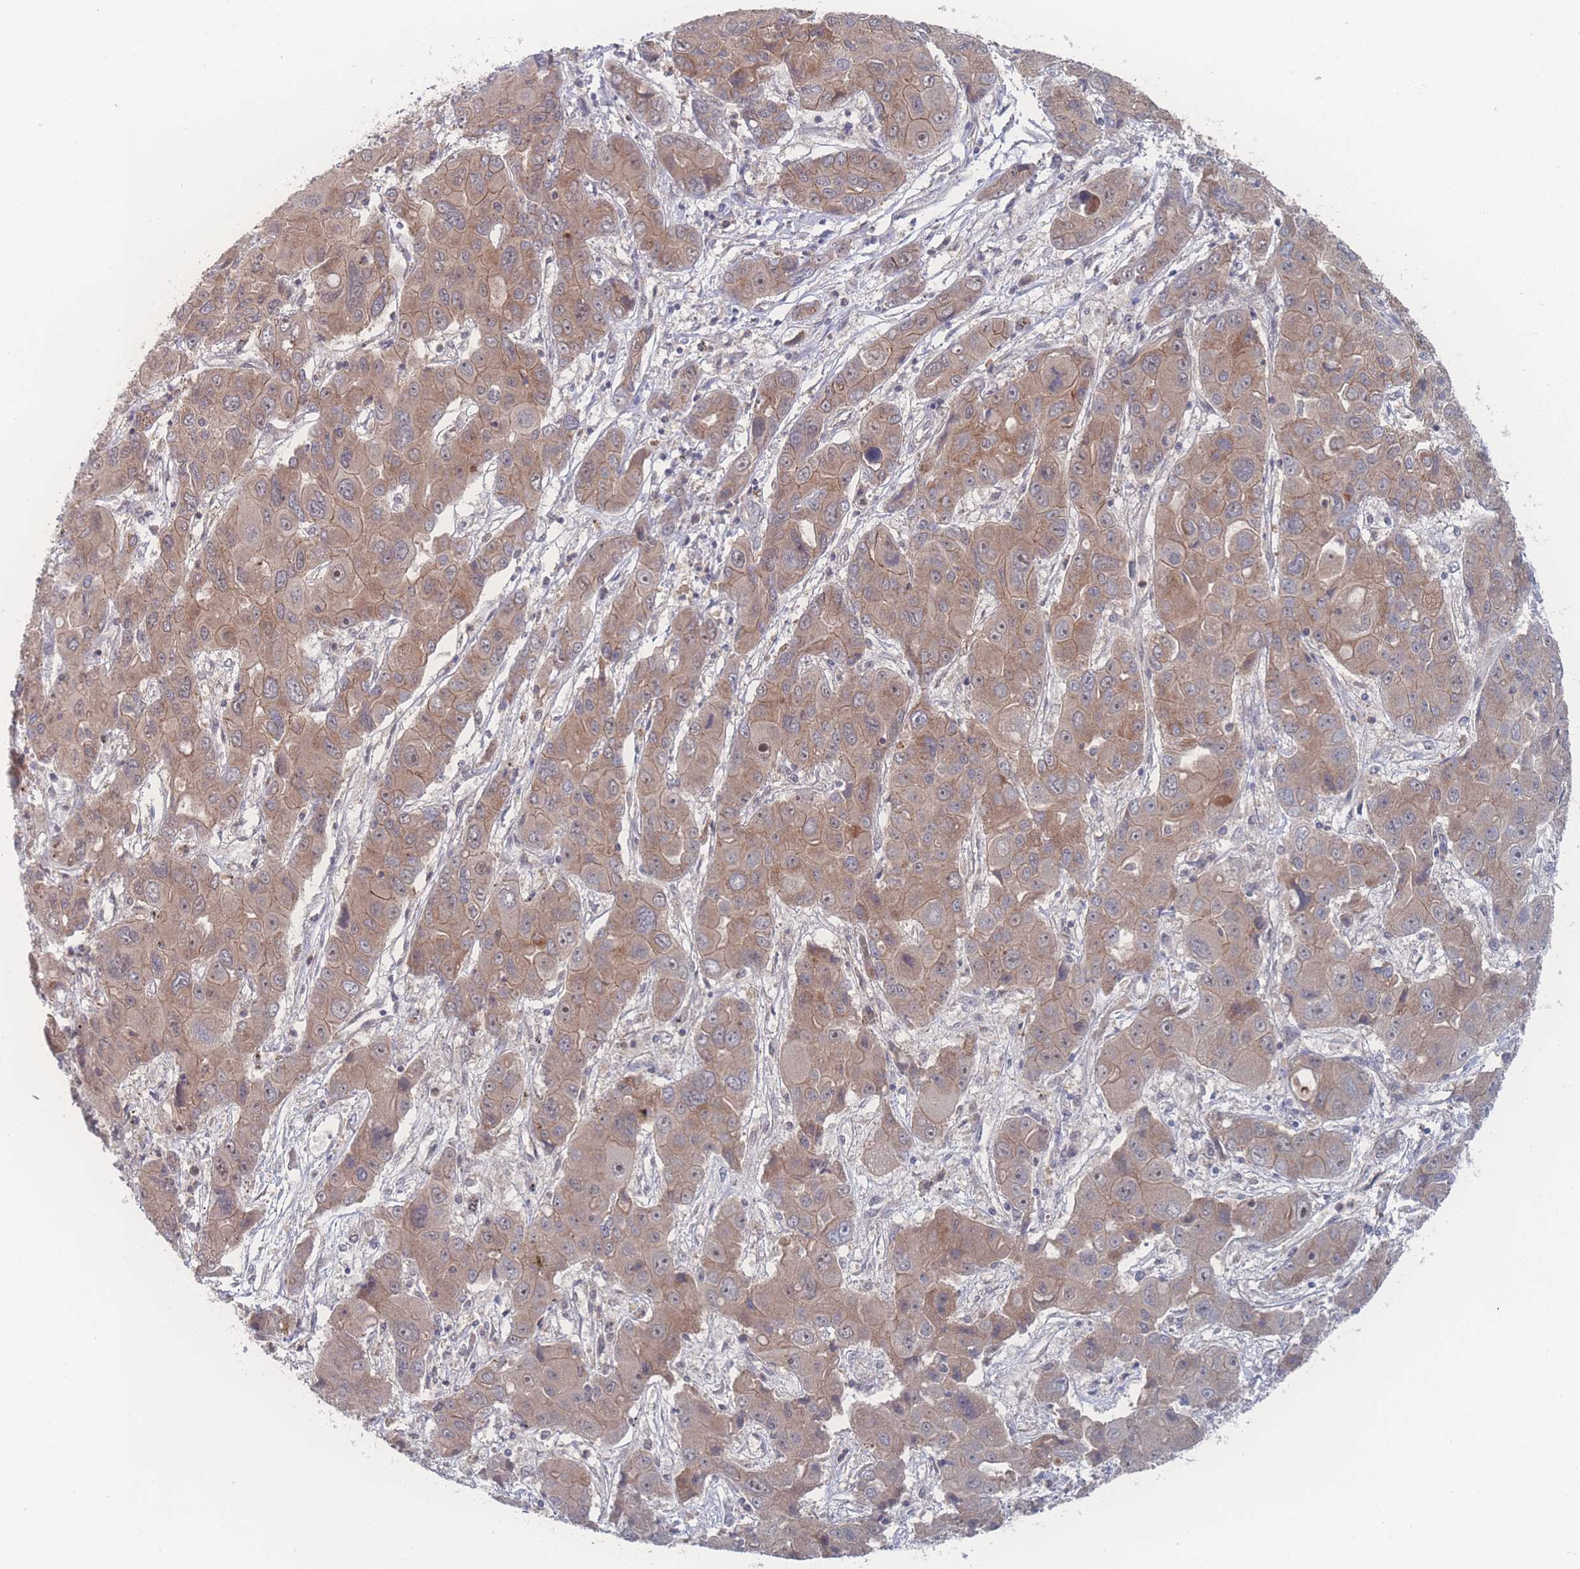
{"staining": {"intensity": "weak", "quantity": ">75%", "location": "cytoplasmic/membranous,nuclear"}, "tissue": "liver cancer", "cell_type": "Tumor cells", "image_type": "cancer", "snomed": [{"axis": "morphology", "description": "Cholangiocarcinoma"}, {"axis": "topography", "description": "Liver"}], "caption": "Protein analysis of cholangiocarcinoma (liver) tissue displays weak cytoplasmic/membranous and nuclear staining in approximately >75% of tumor cells.", "gene": "NBEAL1", "patient": {"sex": "male", "age": 67}}